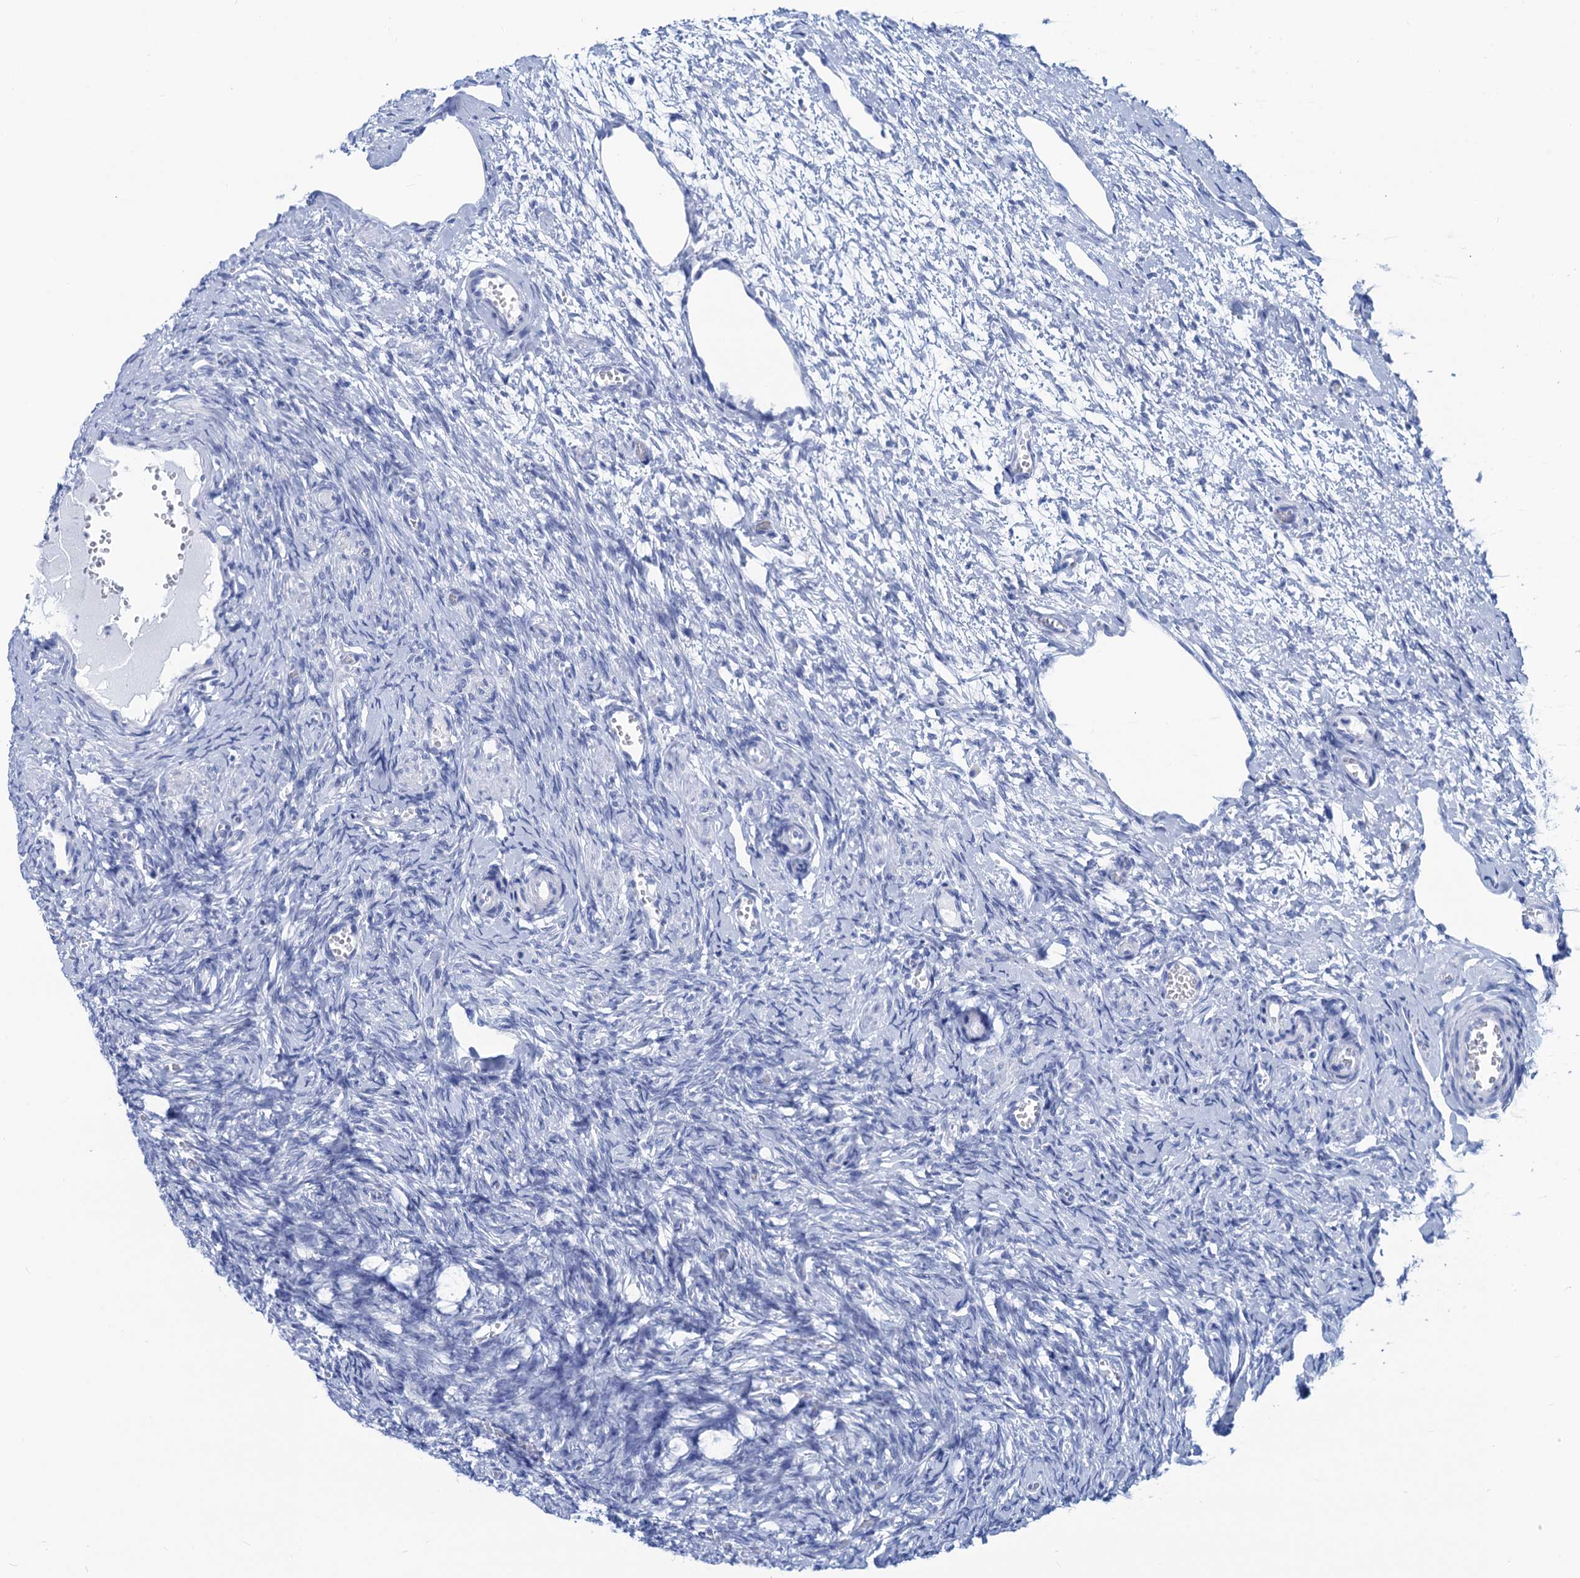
{"staining": {"intensity": "negative", "quantity": "none", "location": "none"}, "tissue": "ovary", "cell_type": "Ovarian stroma cells", "image_type": "normal", "snomed": [{"axis": "morphology", "description": "Adenocarcinoma, NOS"}, {"axis": "topography", "description": "Endometrium"}], "caption": "DAB (3,3'-diaminobenzidine) immunohistochemical staining of normal ovary displays no significant staining in ovarian stroma cells. The staining was performed using DAB (3,3'-diaminobenzidine) to visualize the protein expression in brown, while the nuclei were stained in blue with hematoxylin (Magnification: 20x).", "gene": "CABYR", "patient": {"sex": "female", "age": 32}}